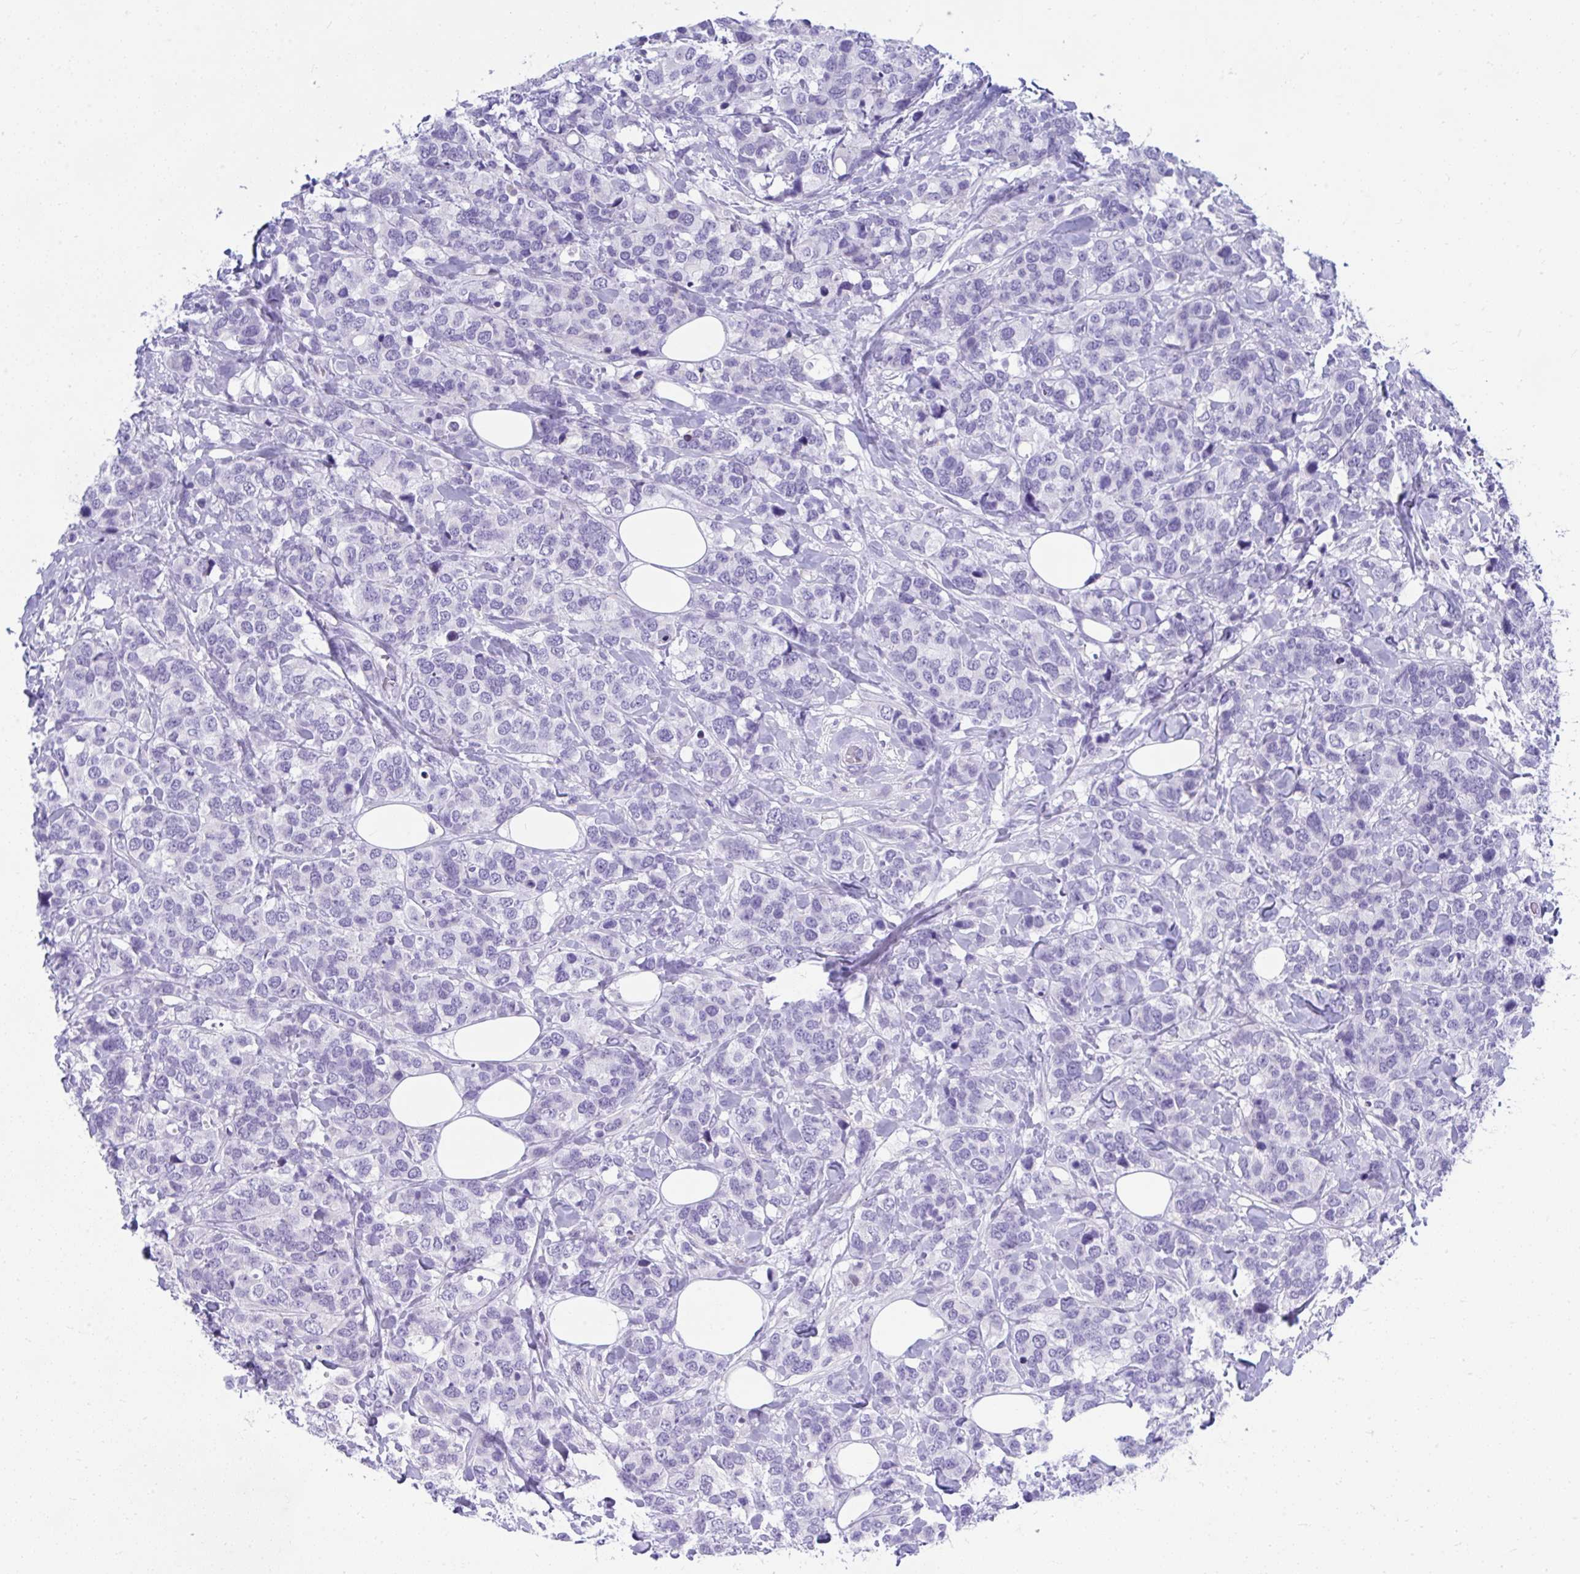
{"staining": {"intensity": "negative", "quantity": "none", "location": "none"}, "tissue": "breast cancer", "cell_type": "Tumor cells", "image_type": "cancer", "snomed": [{"axis": "morphology", "description": "Lobular carcinoma"}, {"axis": "topography", "description": "Breast"}], "caption": "Immunohistochemistry (IHC) photomicrograph of neoplastic tissue: breast lobular carcinoma stained with DAB (3,3'-diaminobenzidine) displays no significant protein staining in tumor cells. (DAB (3,3'-diaminobenzidine) IHC visualized using brightfield microscopy, high magnification).", "gene": "ISL1", "patient": {"sex": "female", "age": 59}}